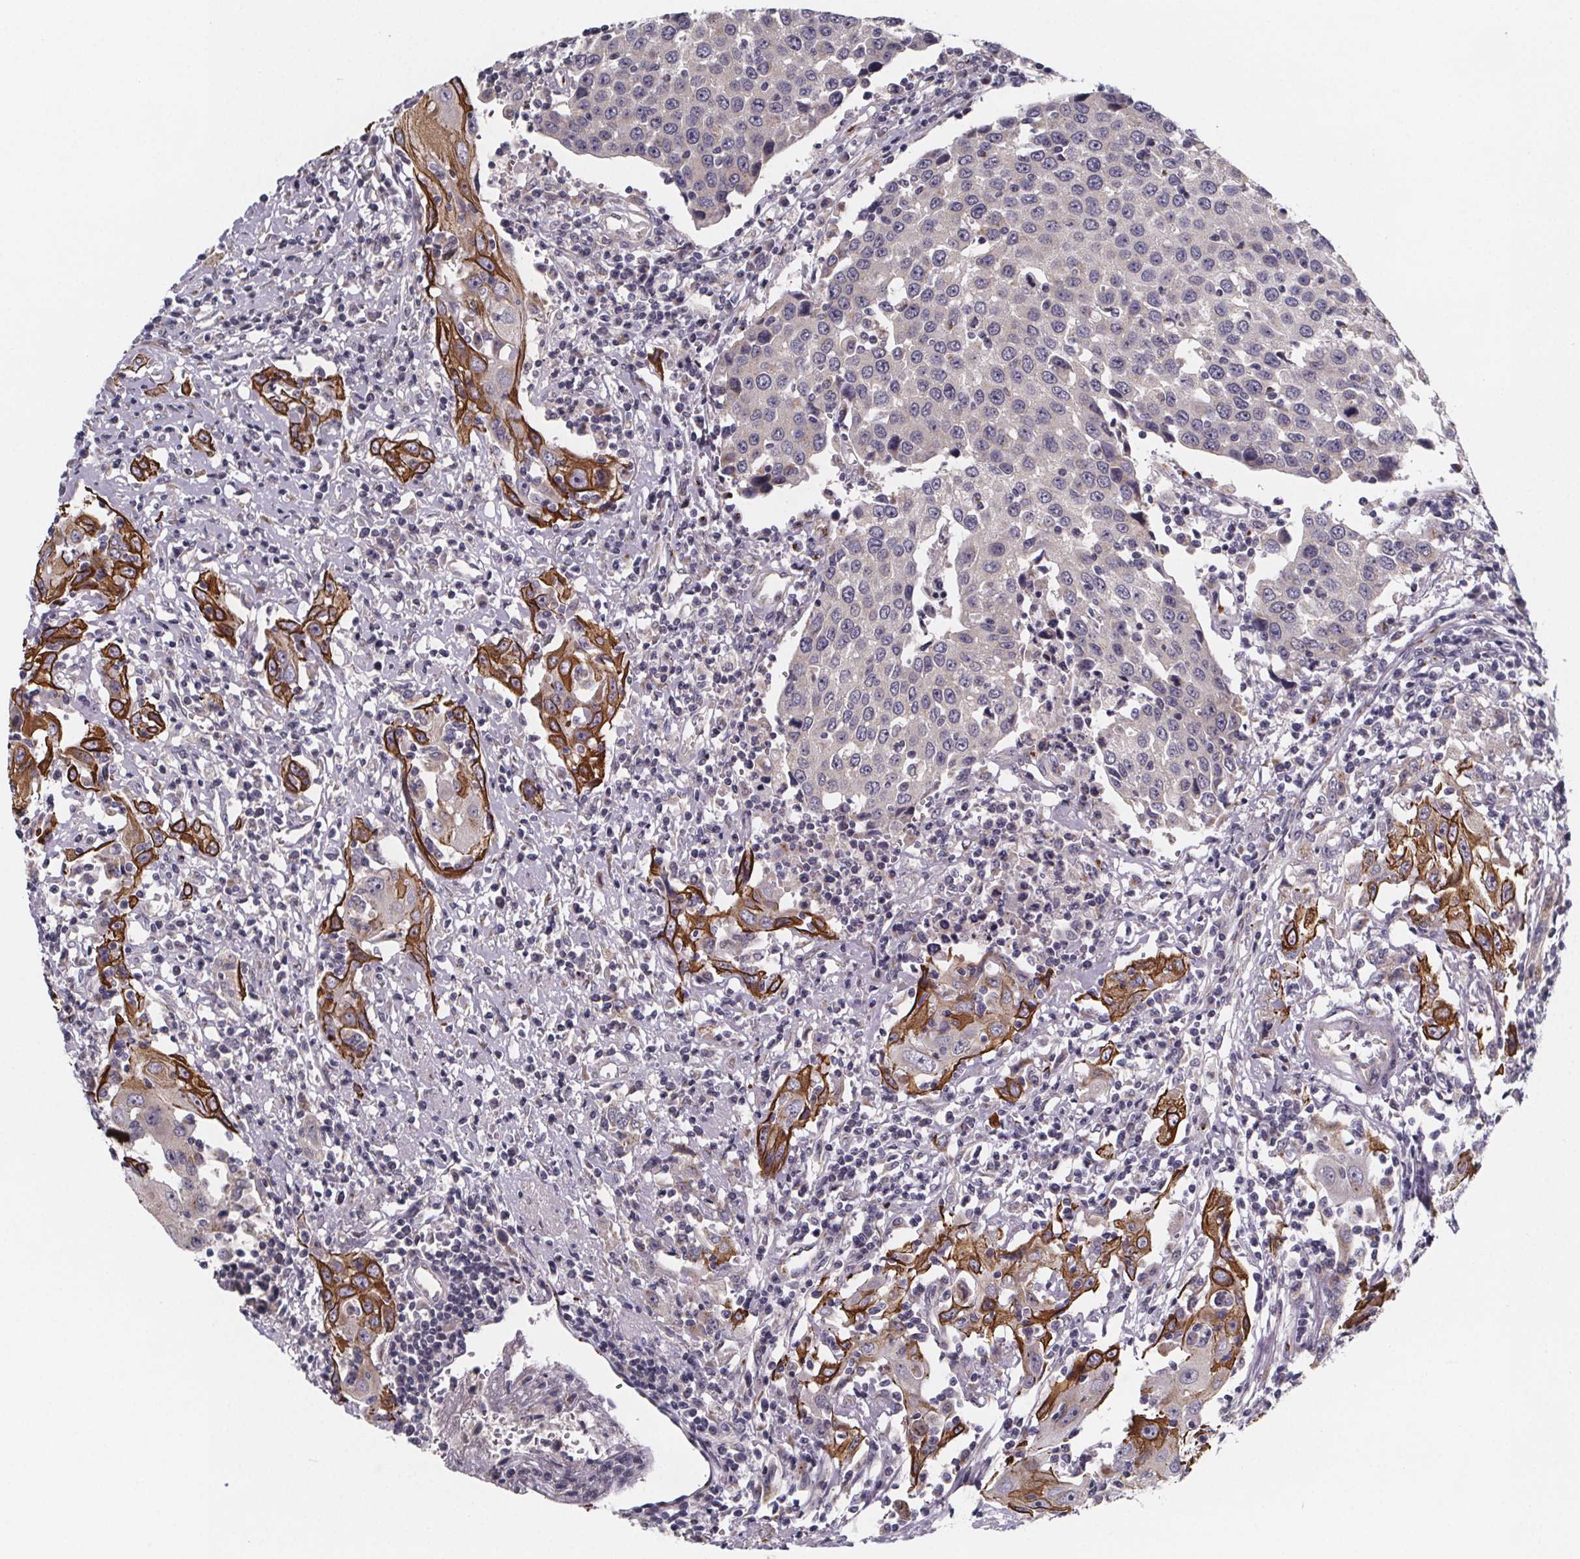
{"staining": {"intensity": "moderate", "quantity": "<25%", "location": "cytoplasmic/membranous"}, "tissue": "urothelial cancer", "cell_type": "Tumor cells", "image_type": "cancer", "snomed": [{"axis": "morphology", "description": "Urothelial carcinoma, High grade"}, {"axis": "topography", "description": "Urinary bladder"}], "caption": "Brown immunohistochemical staining in urothelial cancer reveals moderate cytoplasmic/membranous expression in about <25% of tumor cells.", "gene": "NDST1", "patient": {"sex": "female", "age": 85}}